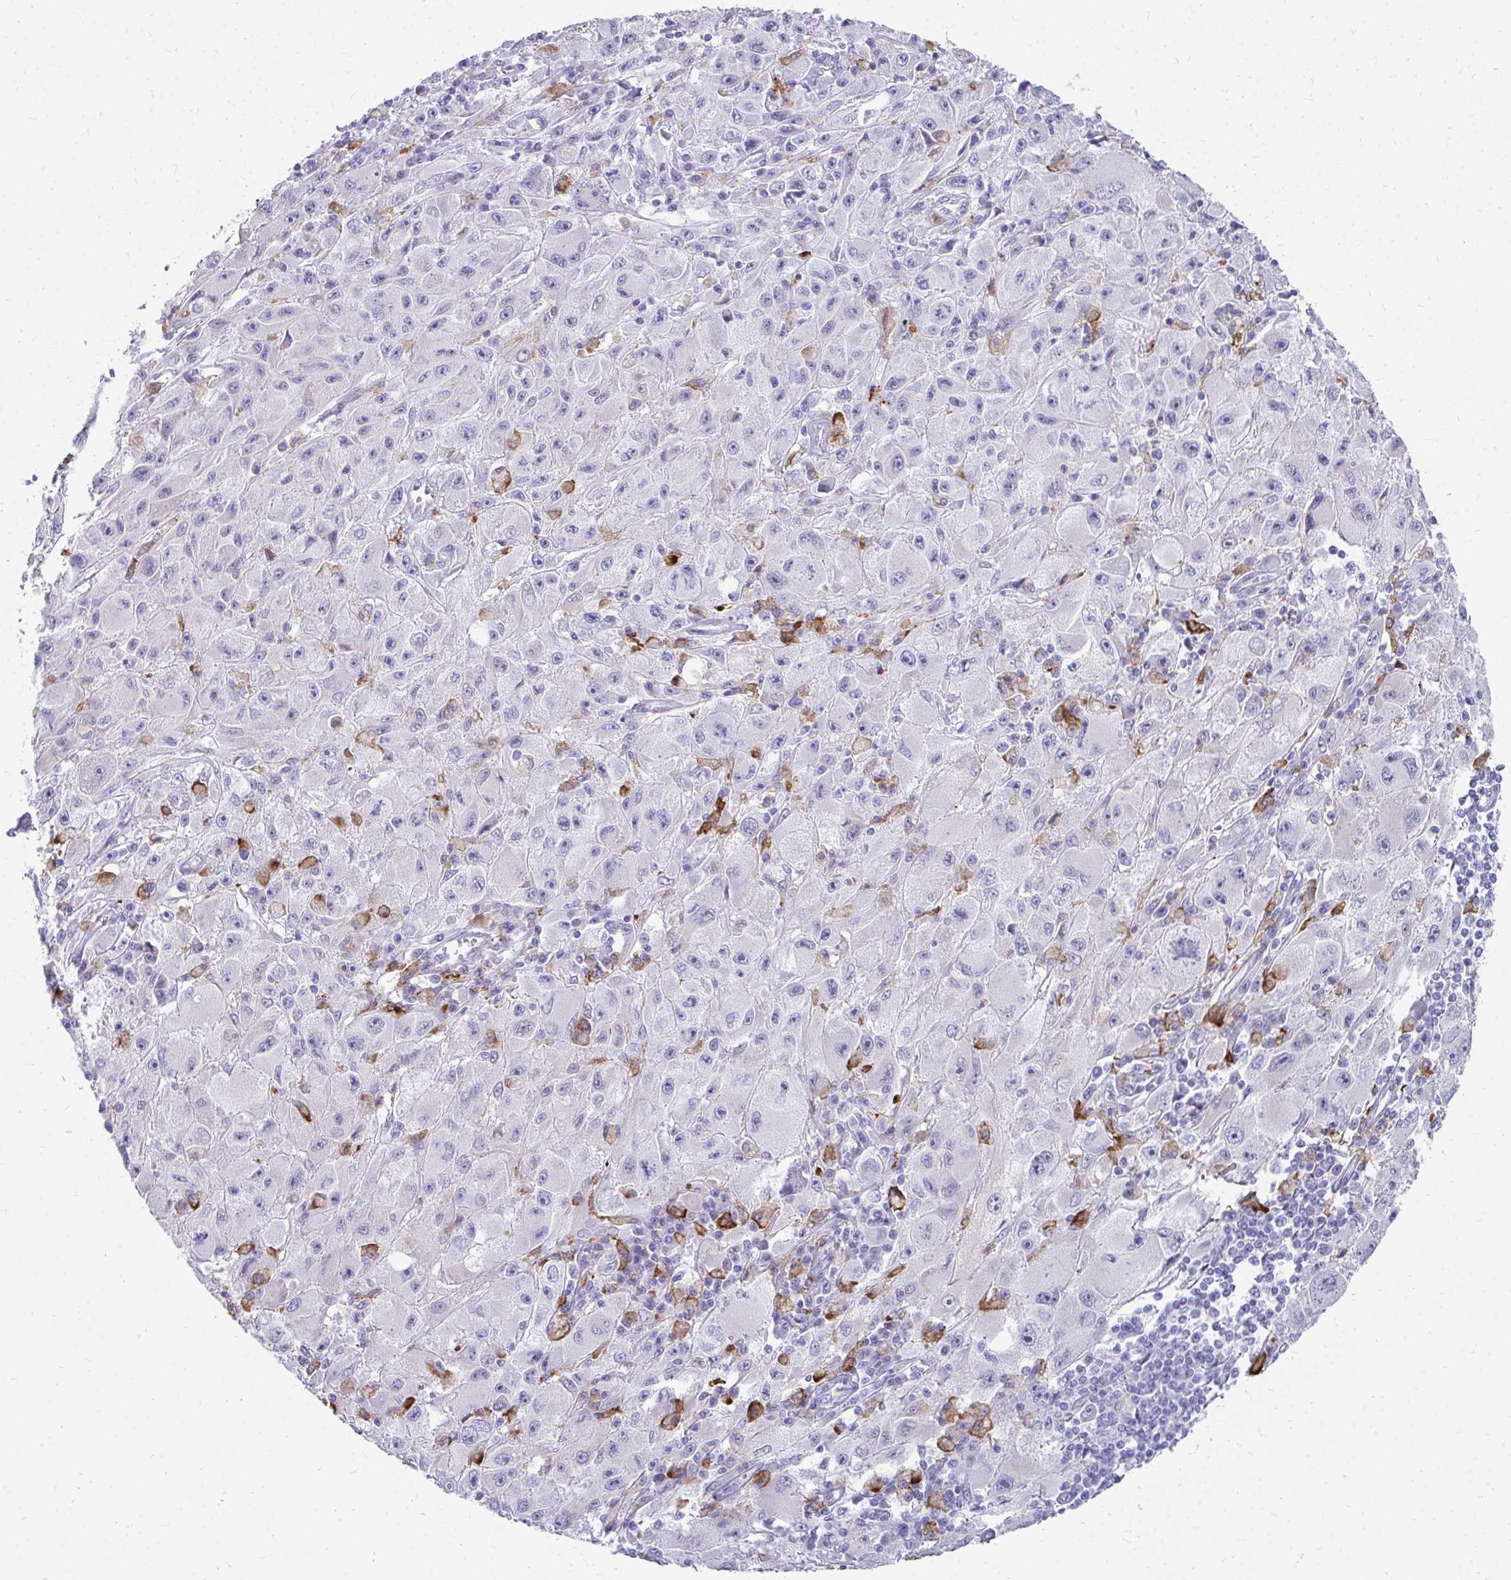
{"staining": {"intensity": "negative", "quantity": "none", "location": "none"}, "tissue": "melanoma", "cell_type": "Tumor cells", "image_type": "cancer", "snomed": [{"axis": "morphology", "description": "Malignant melanoma, Metastatic site"}, {"axis": "topography", "description": "Skin"}], "caption": "DAB (3,3'-diaminobenzidine) immunohistochemical staining of human melanoma shows no significant staining in tumor cells.", "gene": "CD163", "patient": {"sex": "male", "age": 53}}